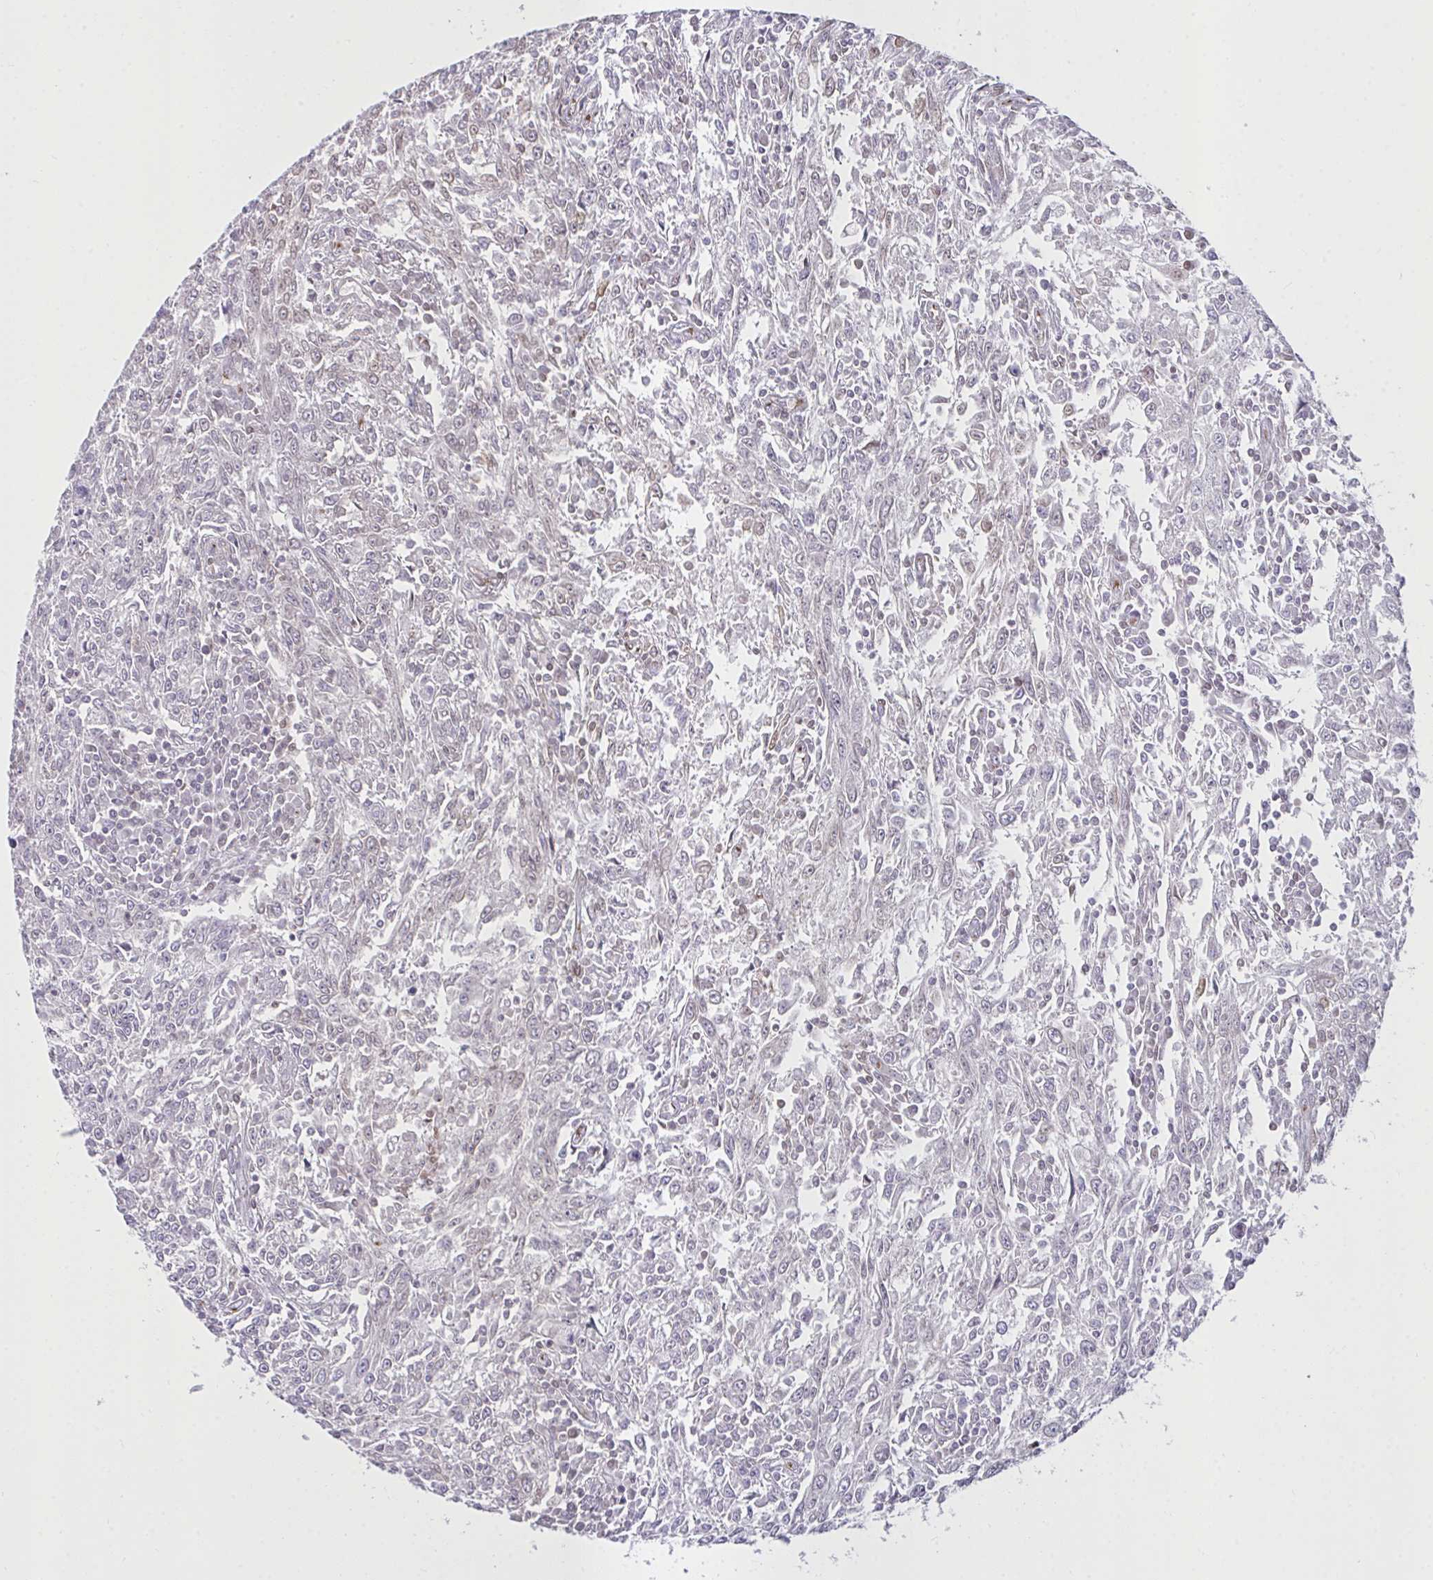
{"staining": {"intensity": "negative", "quantity": "none", "location": "none"}, "tissue": "breast cancer", "cell_type": "Tumor cells", "image_type": "cancer", "snomed": [{"axis": "morphology", "description": "Duct carcinoma"}, {"axis": "topography", "description": "Breast"}], "caption": "Immunohistochemical staining of human breast cancer demonstrates no significant staining in tumor cells.", "gene": "SEMA6B", "patient": {"sex": "female", "age": 50}}